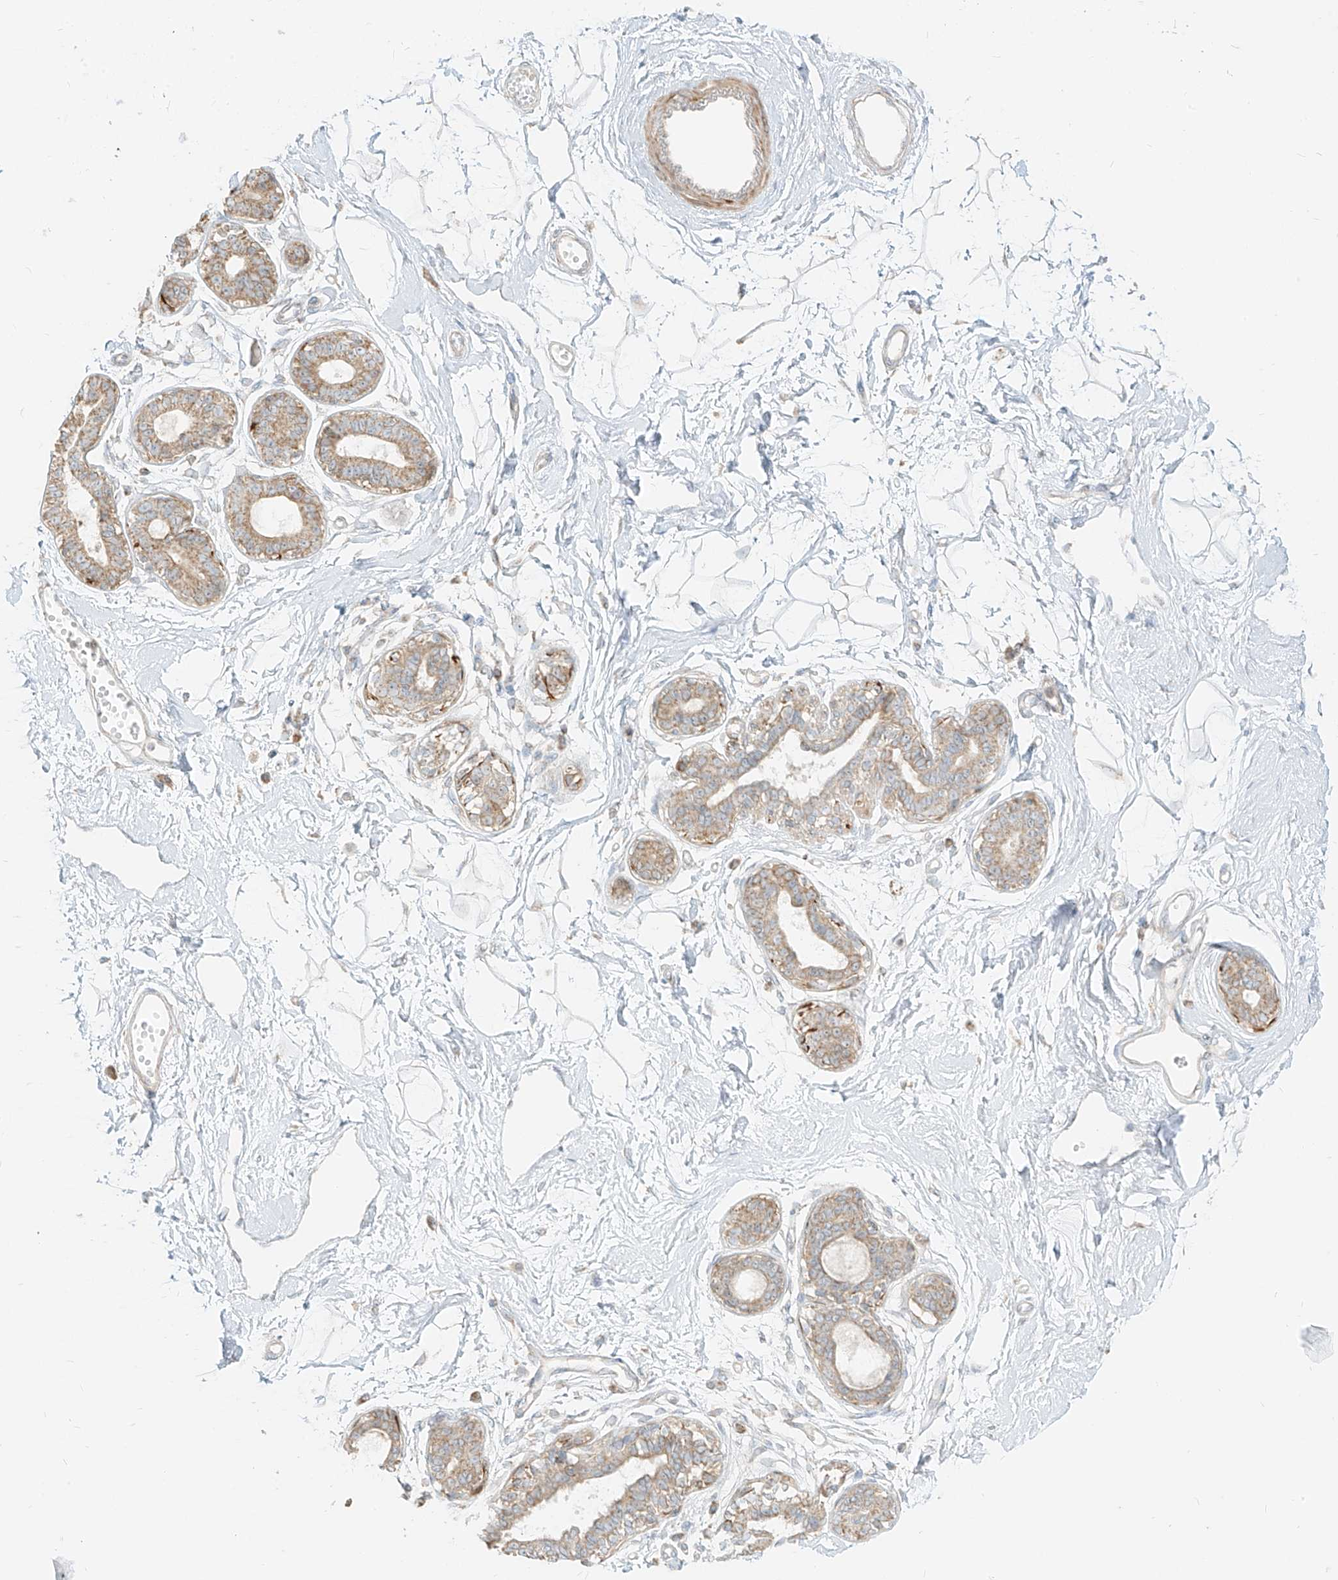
{"staining": {"intensity": "negative", "quantity": "none", "location": "none"}, "tissue": "breast", "cell_type": "Adipocytes", "image_type": "normal", "snomed": [{"axis": "morphology", "description": "Normal tissue, NOS"}, {"axis": "topography", "description": "Breast"}], "caption": "High power microscopy histopathology image of an immunohistochemistry histopathology image of normal breast, revealing no significant expression in adipocytes.", "gene": "ZIM3", "patient": {"sex": "female", "age": 45}}